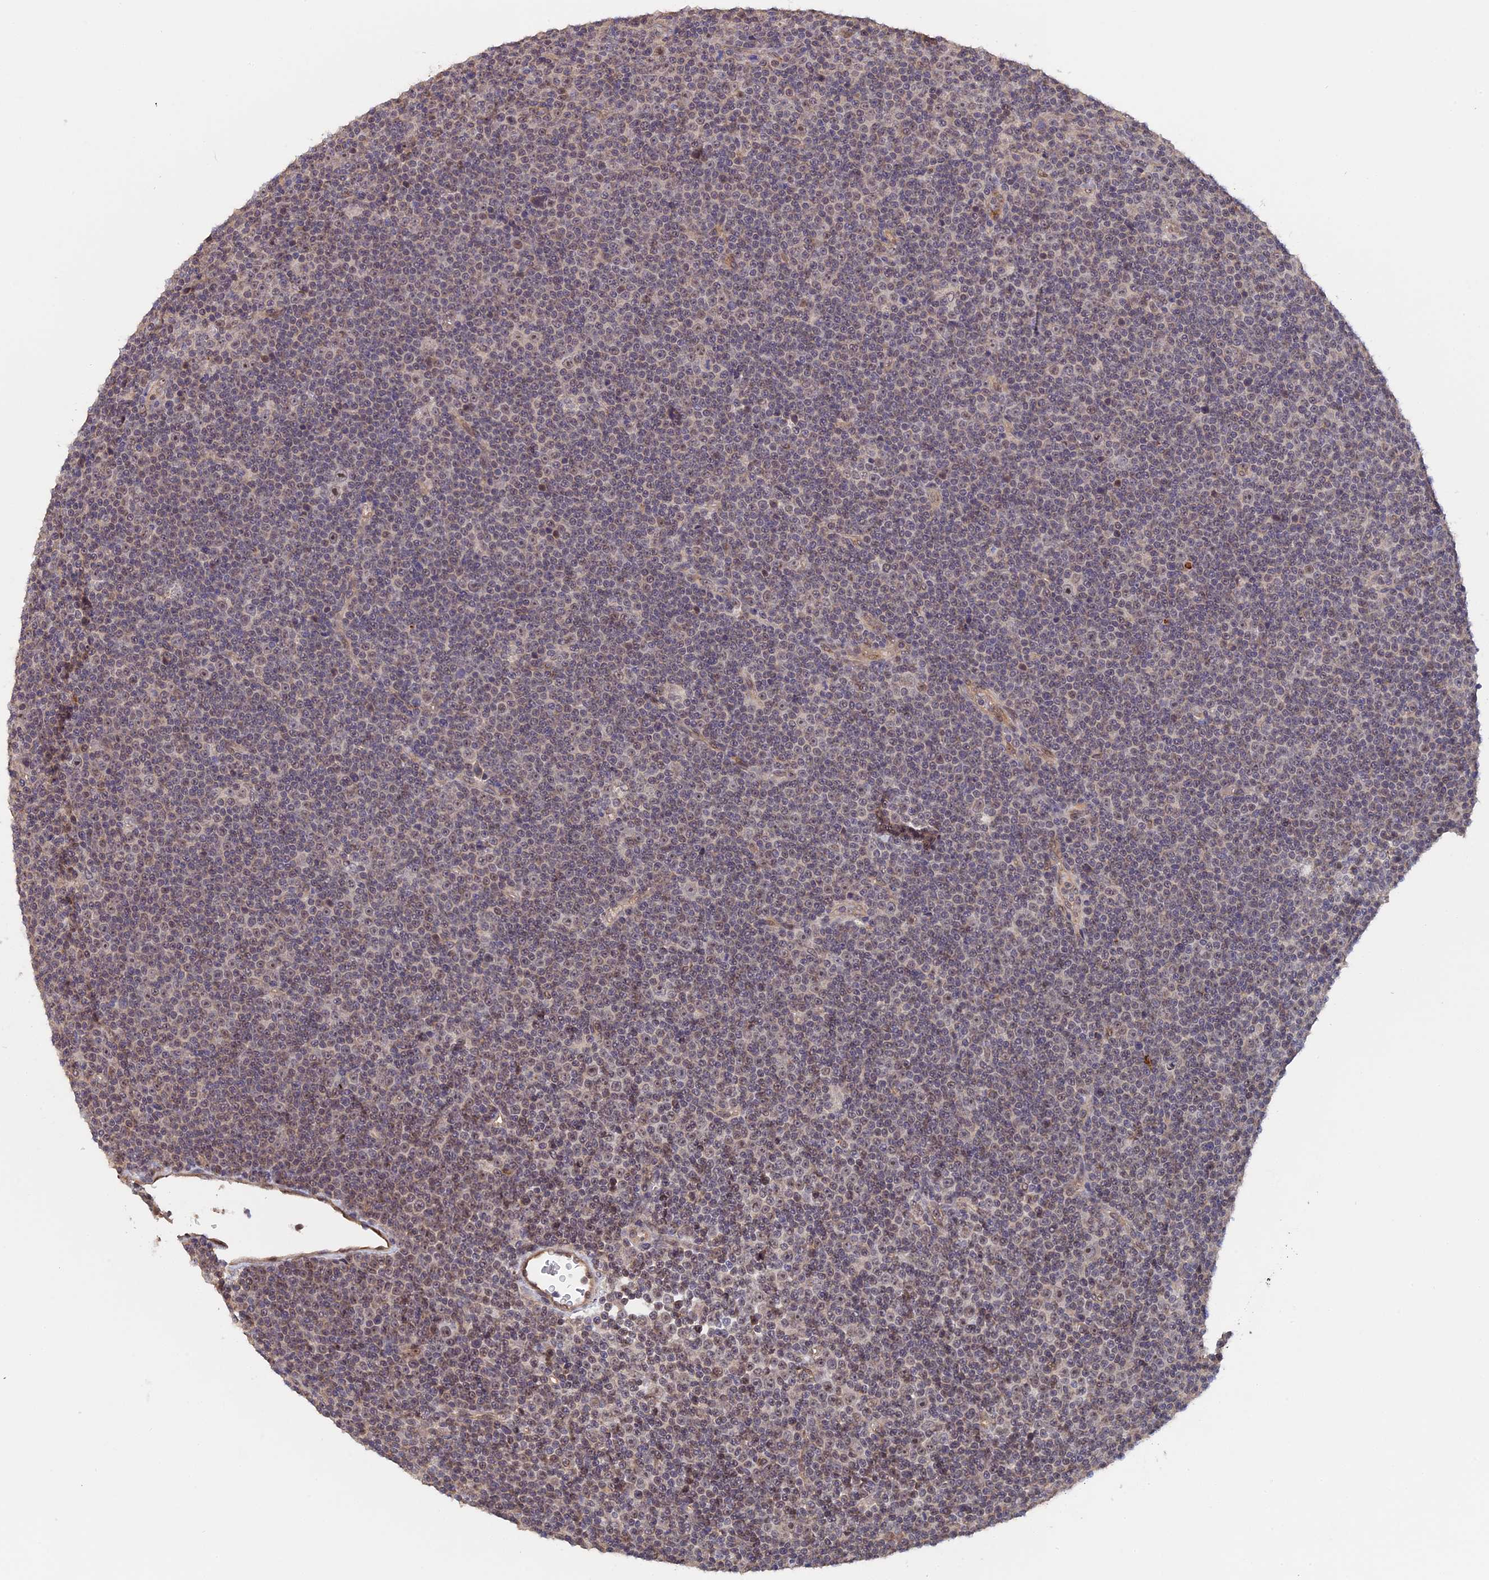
{"staining": {"intensity": "weak", "quantity": "25%-75%", "location": "nuclear"}, "tissue": "lymphoma", "cell_type": "Tumor cells", "image_type": "cancer", "snomed": [{"axis": "morphology", "description": "Malignant lymphoma, non-Hodgkin's type, Low grade"}, {"axis": "topography", "description": "Lymph node"}], "caption": "The photomicrograph demonstrates a brown stain indicating the presence of a protein in the nuclear of tumor cells in malignant lymphoma, non-Hodgkin's type (low-grade). Nuclei are stained in blue.", "gene": "FAM98C", "patient": {"sex": "female", "age": 67}}